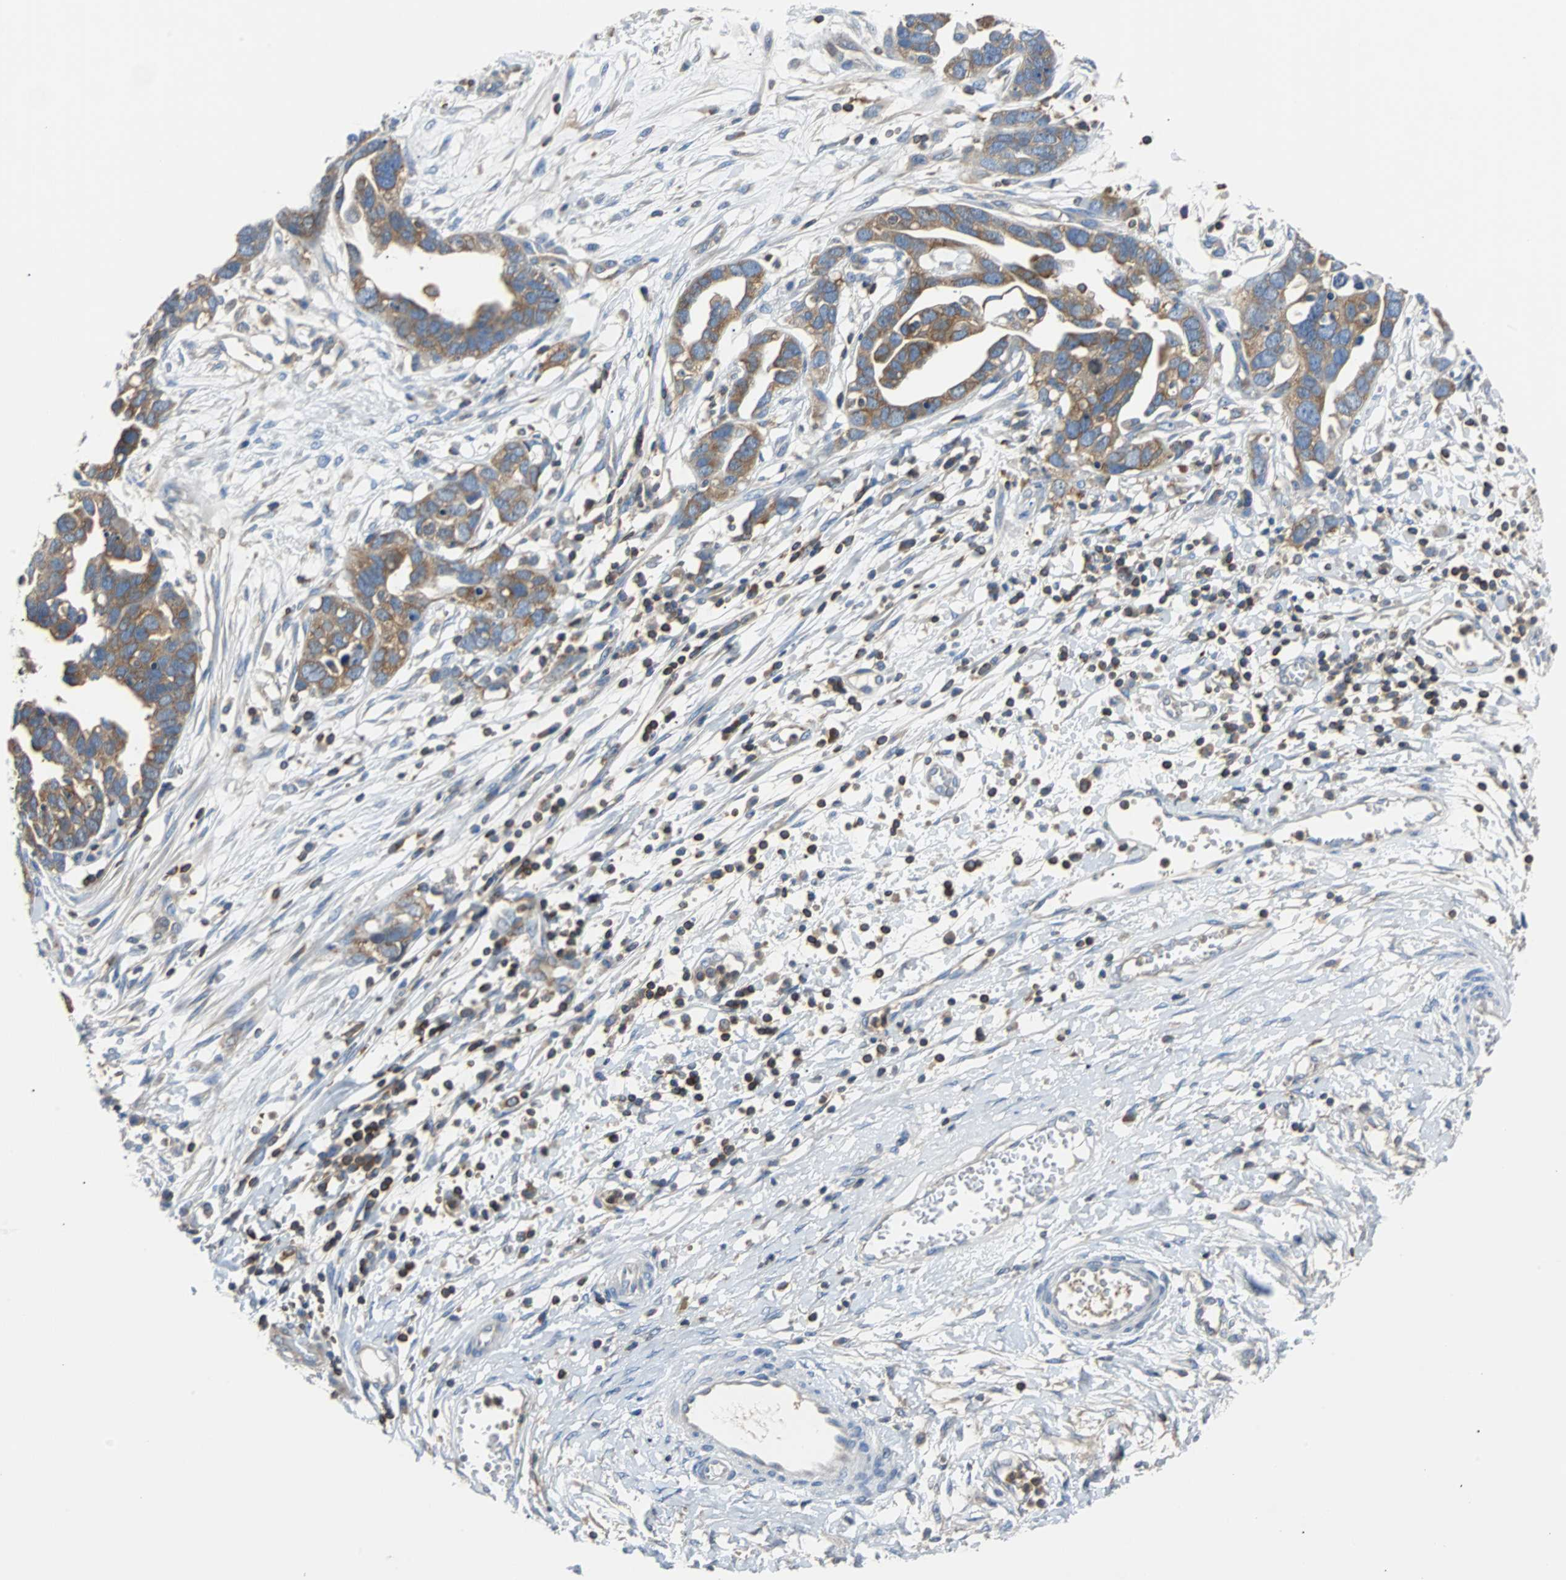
{"staining": {"intensity": "moderate", "quantity": ">75%", "location": "cytoplasmic/membranous"}, "tissue": "ovarian cancer", "cell_type": "Tumor cells", "image_type": "cancer", "snomed": [{"axis": "morphology", "description": "Cystadenocarcinoma, serous, NOS"}, {"axis": "topography", "description": "Ovary"}], "caption": "DAB (3,3'-diaminobenzidine) immunohistochemical staining of ovarian serous cystadenocarcinoma reveals moderate cytoplasmic/membranous protein staining in about >75% of tumor cells.", "gene": "TSC22D4", "patient": {"sex": "female", "age": 54}}